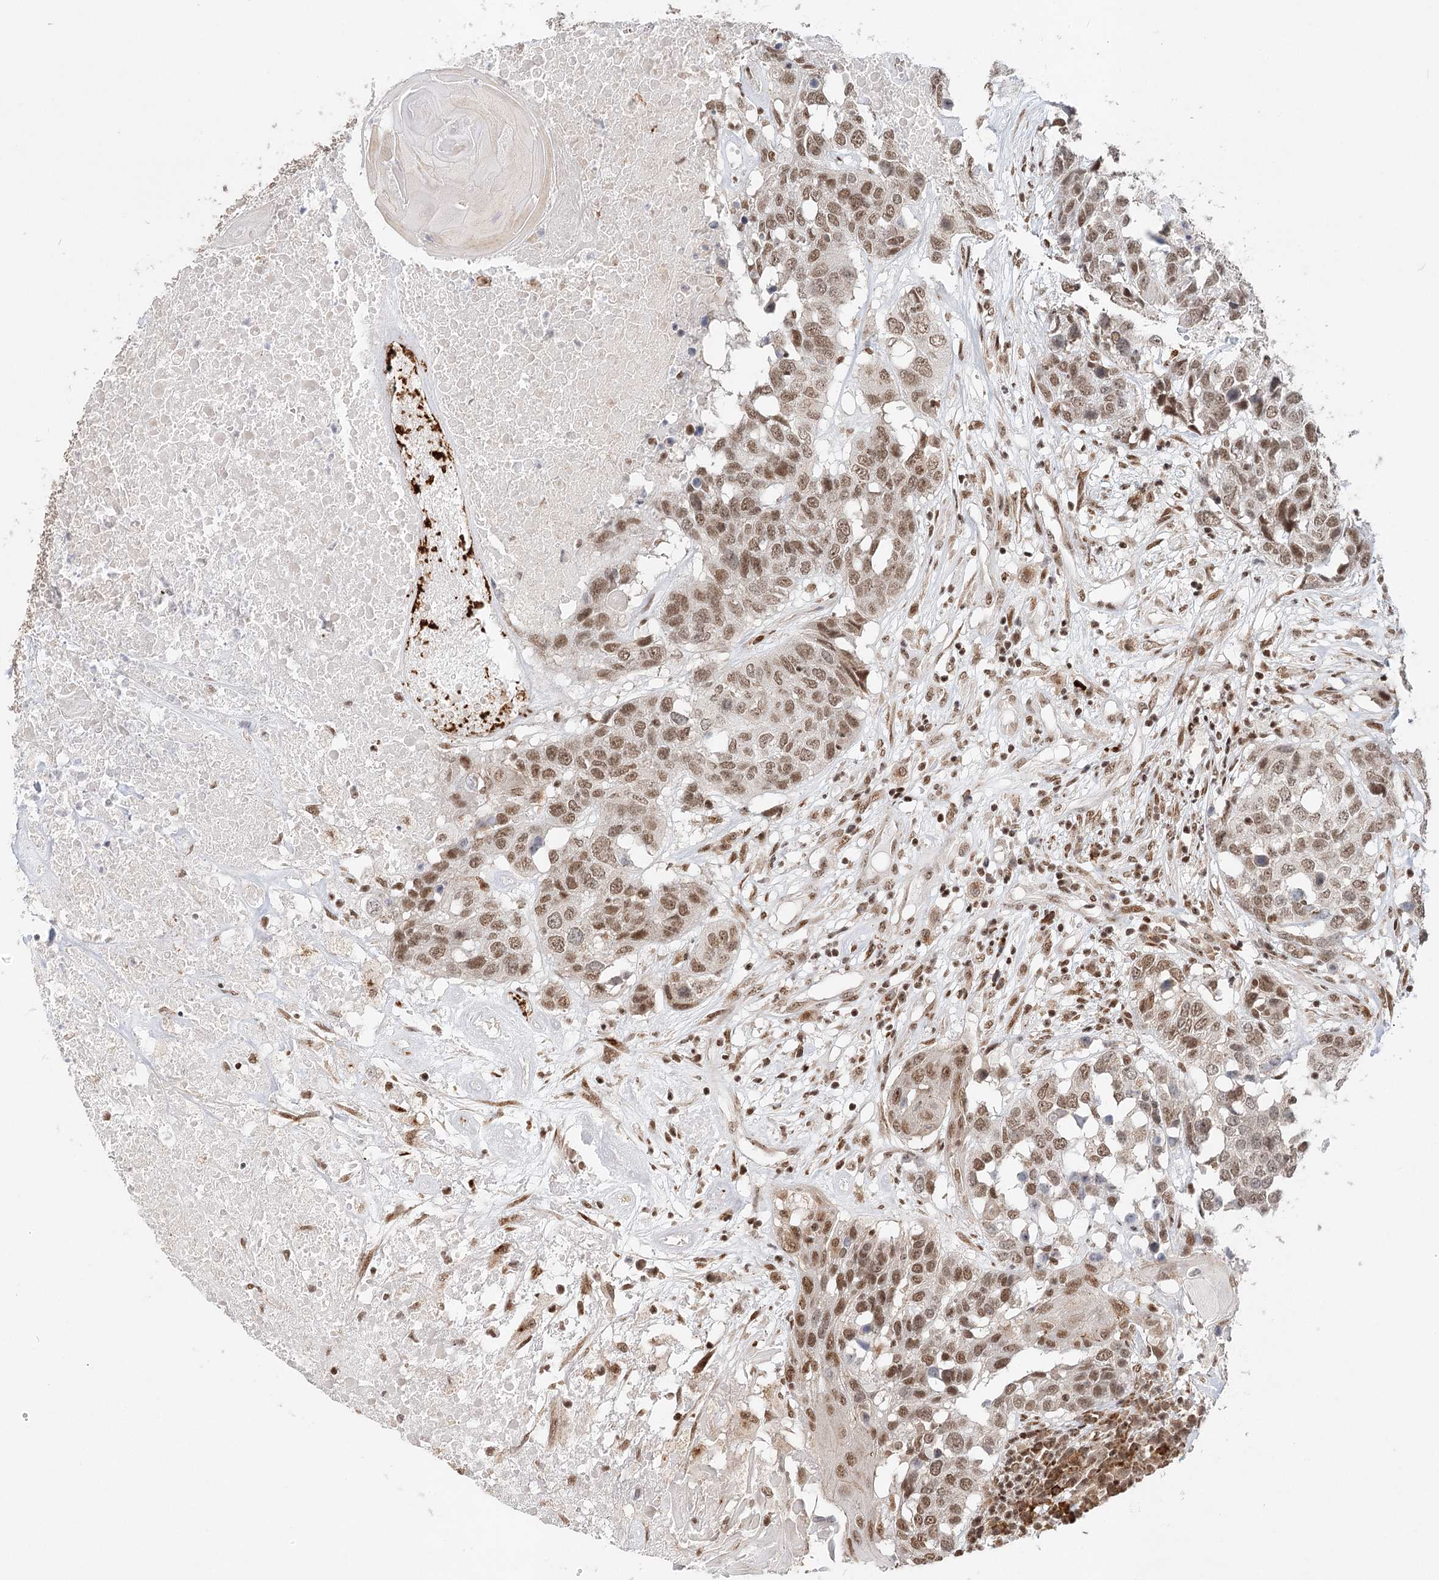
{"staining": {"intensity": "moderate", "quantity": ">75%", "location": "nuclear"}, "tissue": "head and neck cancer", "cell_type": "Tumor cells", "image_type": "cancer", "snomed": [{"axis": "morphology", "description": "Squamous cell carcinoma, NOS"}, {"axis": "topography", "description": "Head-Neck"}], "caption": "IHC photomicrograph of neoplastic tissue: squamous cell carcinoma (head and neck) stained using IHC exhibits medium levels of moderate protein expression localized specifically in the nuclear of tumor cells, appearing as a nuclear brown color.", "gene": "BNIP5", "patient": {"sex": "male", "age": 66}}